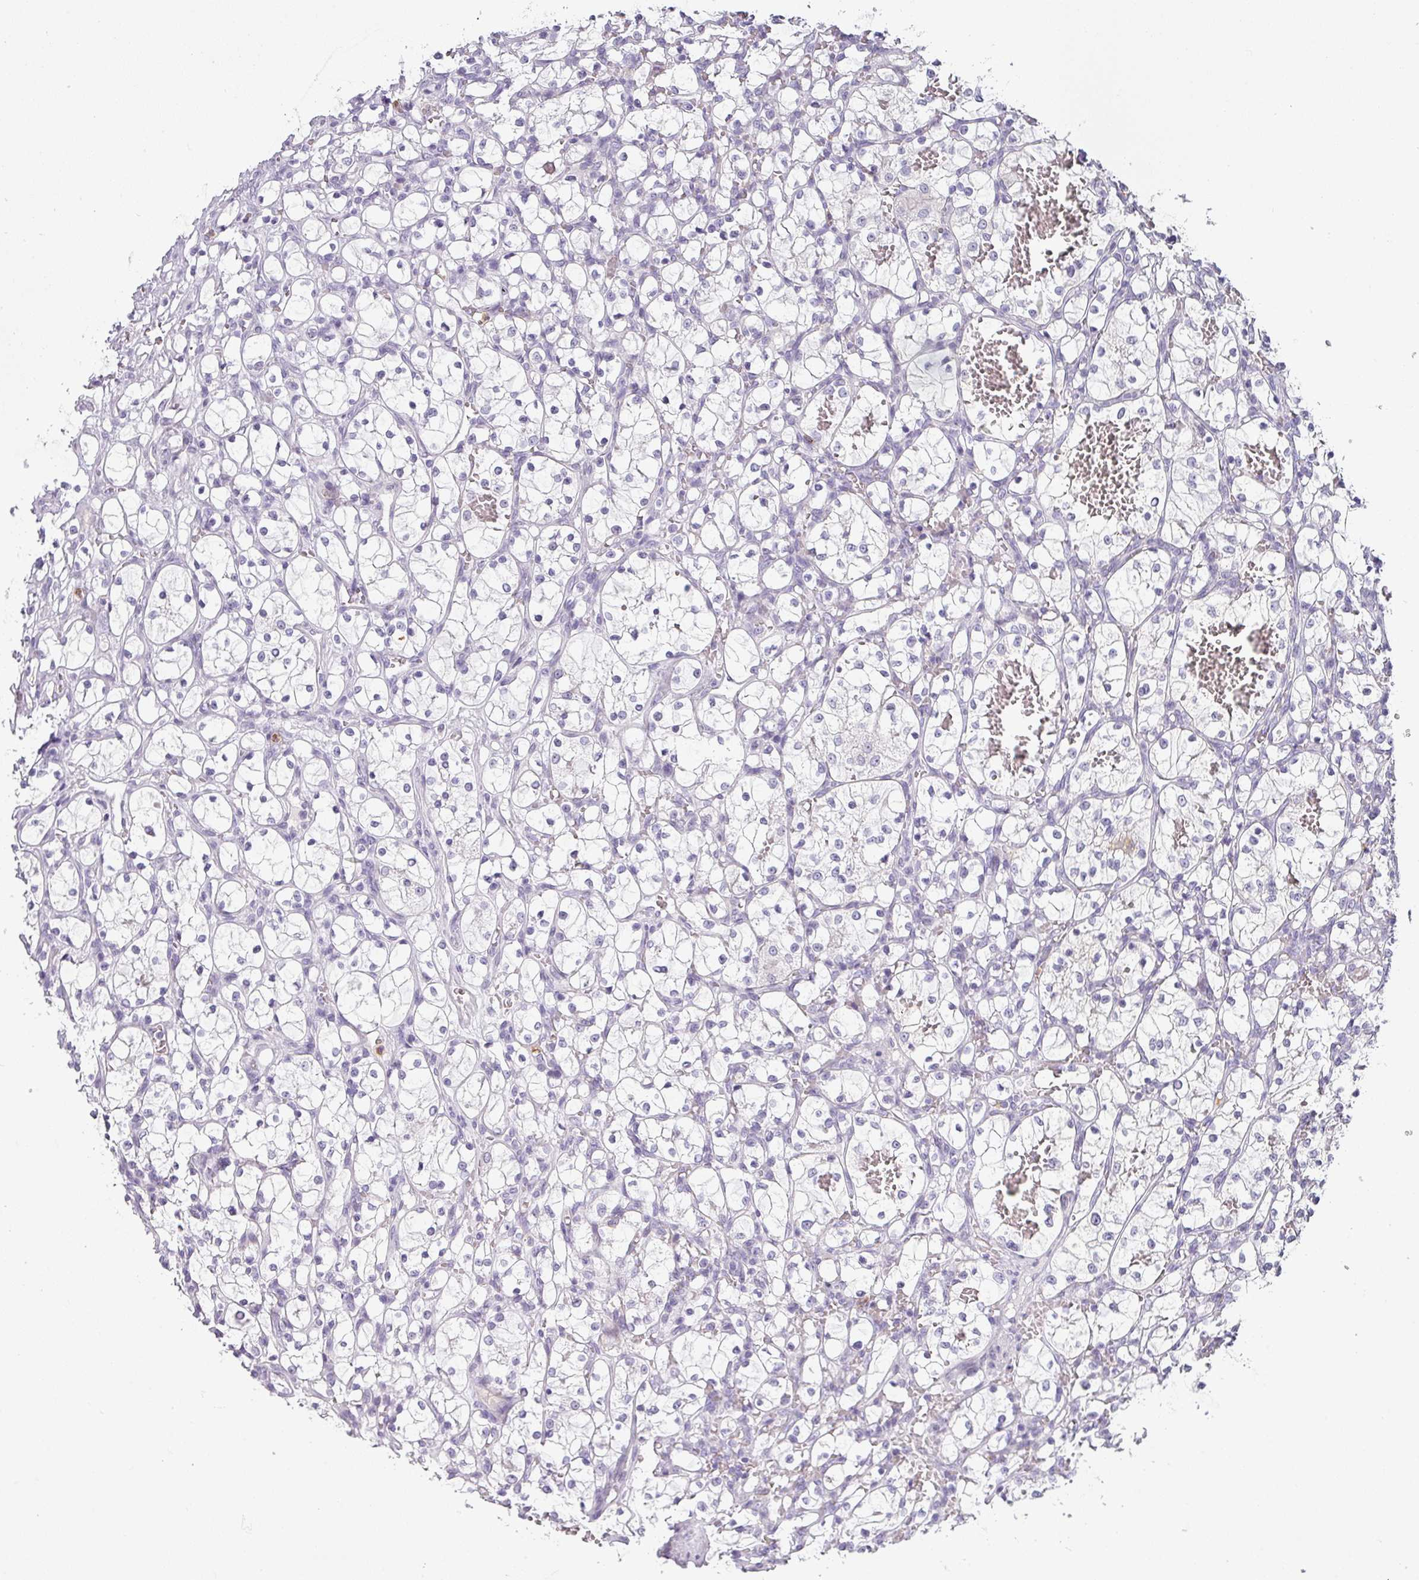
{"staining": {"intensity": "negative", "quantity": "none", "location": "none"}, "tissue": "renal cancer", "cell_type": "Tumor cells", "image_type": "cancer", "snomed": [{"axis": "morphology", "description": "Adenocarcinoma, NOS"}, {"axis": "topography", "description": "Kidney"}], "caption": "An IHC image of renal adenocarcinoma is shown. There is no staining in tumor cells of renal adenocarcinoma.", "gene": "BTLA", "patient": {"sex": "female", "age": 69}}